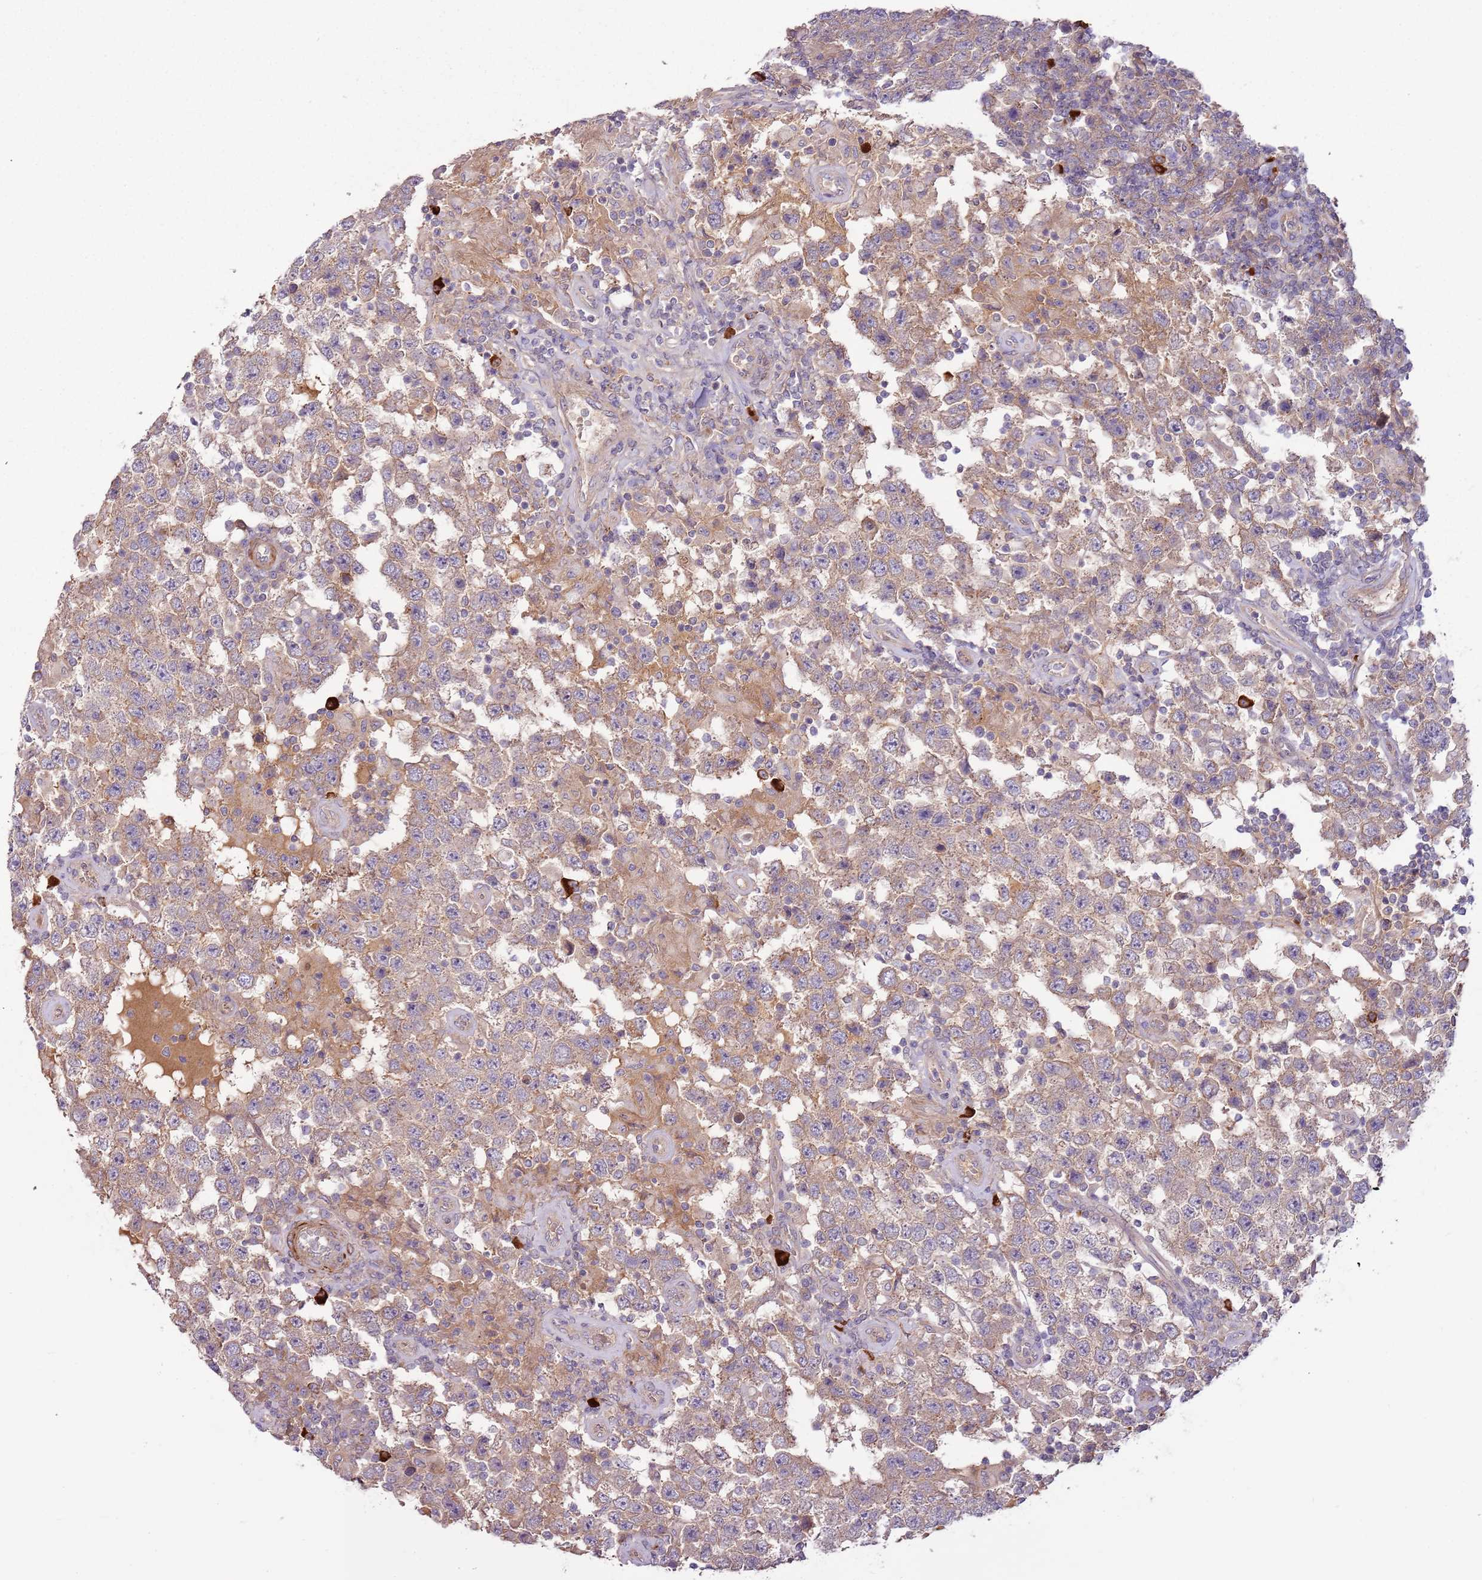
{"staining": {"intensity": "weak", "quantity": ">75%", "location": "cytoplasmic/membranous"}, "tissue": "testis cancer", "cell_type": "Tumor cells", "image_type": "cancer", "snomed": [{"axis": "morphology", "description": "Normal tissue, NOS"}, {"axis": "morphology", "description": "Urothelial carcinoma, High grade"}, {"axis": "morphology", "description": "Seminoma, NOS"}, {"axis": "morphology", "description": "Carcinoma, Embryonal, NOS"}, {"axis": "topography", "description": "Urinary bladder"}, {"axis": "topography", "description": "Testis"}], "caption": "Protein expression analysis of testis cancer shows weak cytoplasmic/membranous staining in about >75% of tumor cells.", "gene": "RNF128", "patient": {"sex": "male", "age": 41}}